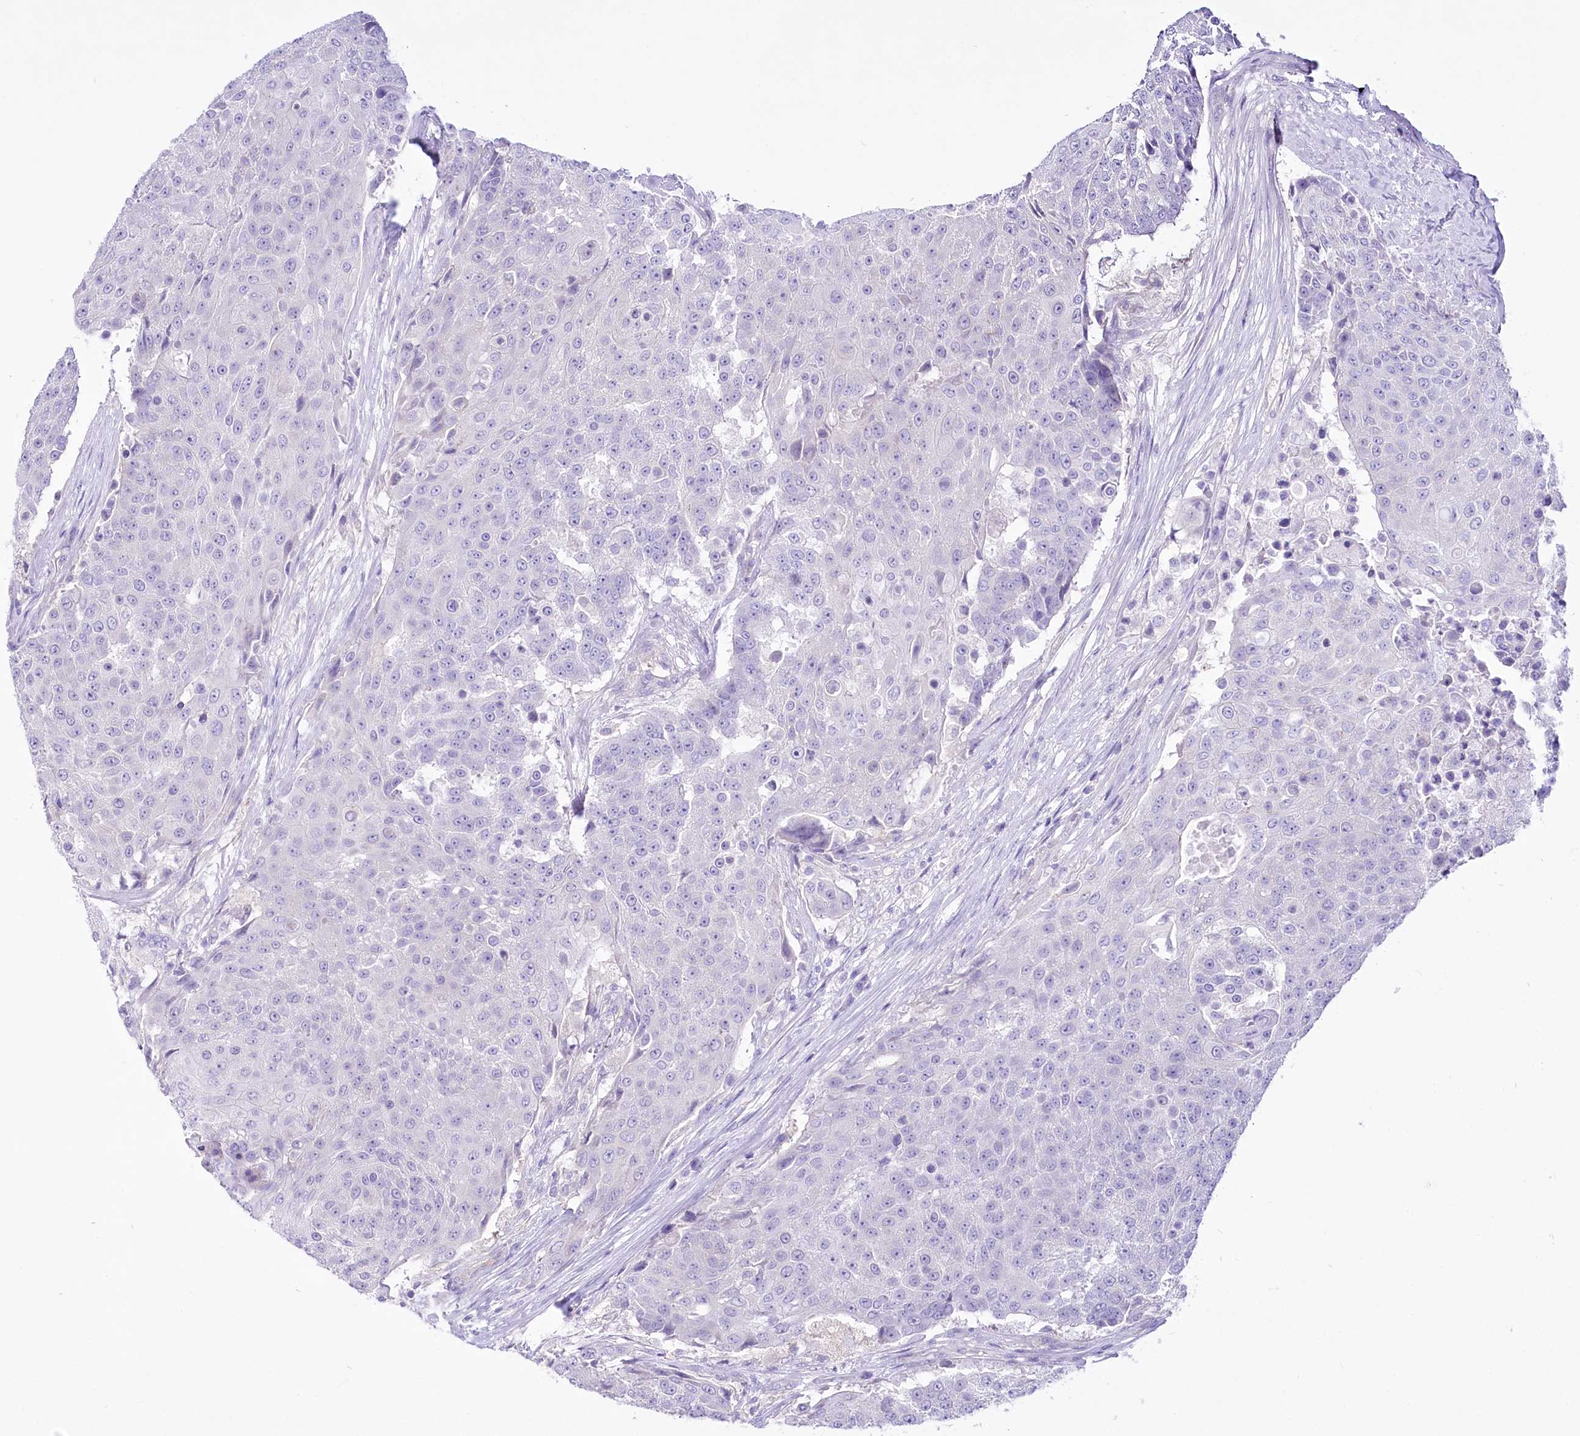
{"staining": {"intensity": "negative", "quantity": "none", "location": "none"}, "tissue": "urothelial cancer", "cell_type": "Tumor cells", "image_type": "cancer", "snomed": [{"axis": "morphology", "description": "Urothelial carcinoma, High grade"}, {"axis": "topography", "description": "Urinary bladder"}], "caption": "IHC image of neoplastic tissue: human urothelial cancer stained with DAB (3,3'-diaminobenzidine) displays no significant protein expression in tumor cells.", "gene": "LRRC34", "patient": {"sex": "female", "age": 63}}